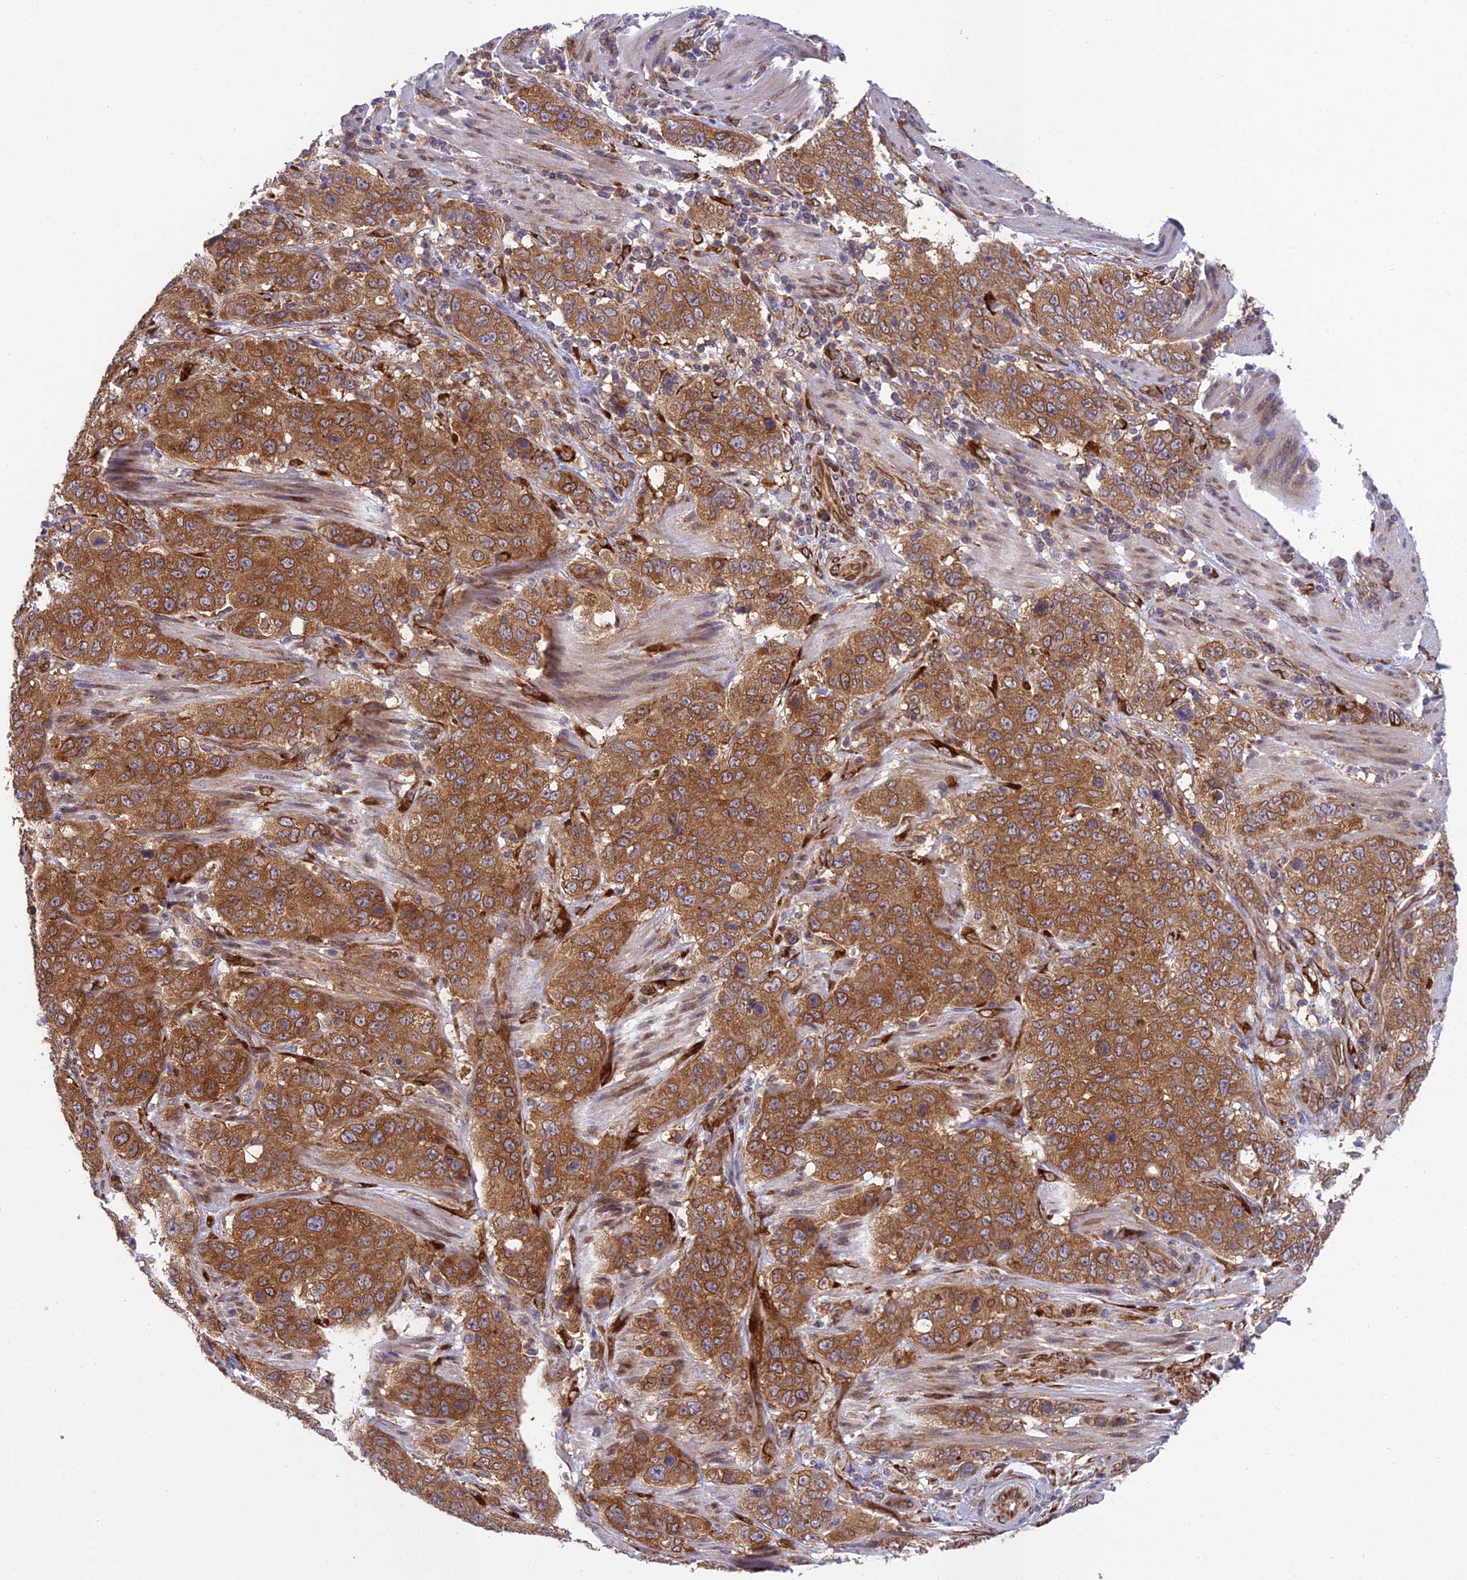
{"staining": {"intensity": "strong", "quantity": ">75%", "location": "cytoplasmic/membranous"}, "tissue": "stomach cancer", "cell_type": "Tumor cells", "image_type": "cancer", "snomed": [{"axis": "morphology", "description": "Adenocarcinoma, NOS"}, {"axis": "topography", "description": "Stomach"}], "caption": "A high-resolution histopathology image shows IHC staining of stomach cancer (adenocarcinoma), which demonstrates strong cytoplasmic/membranous staining in approximately >75% of tumor cells.", "gene": "DHCR7", "patient": {"sex": "male", "age": 48}}